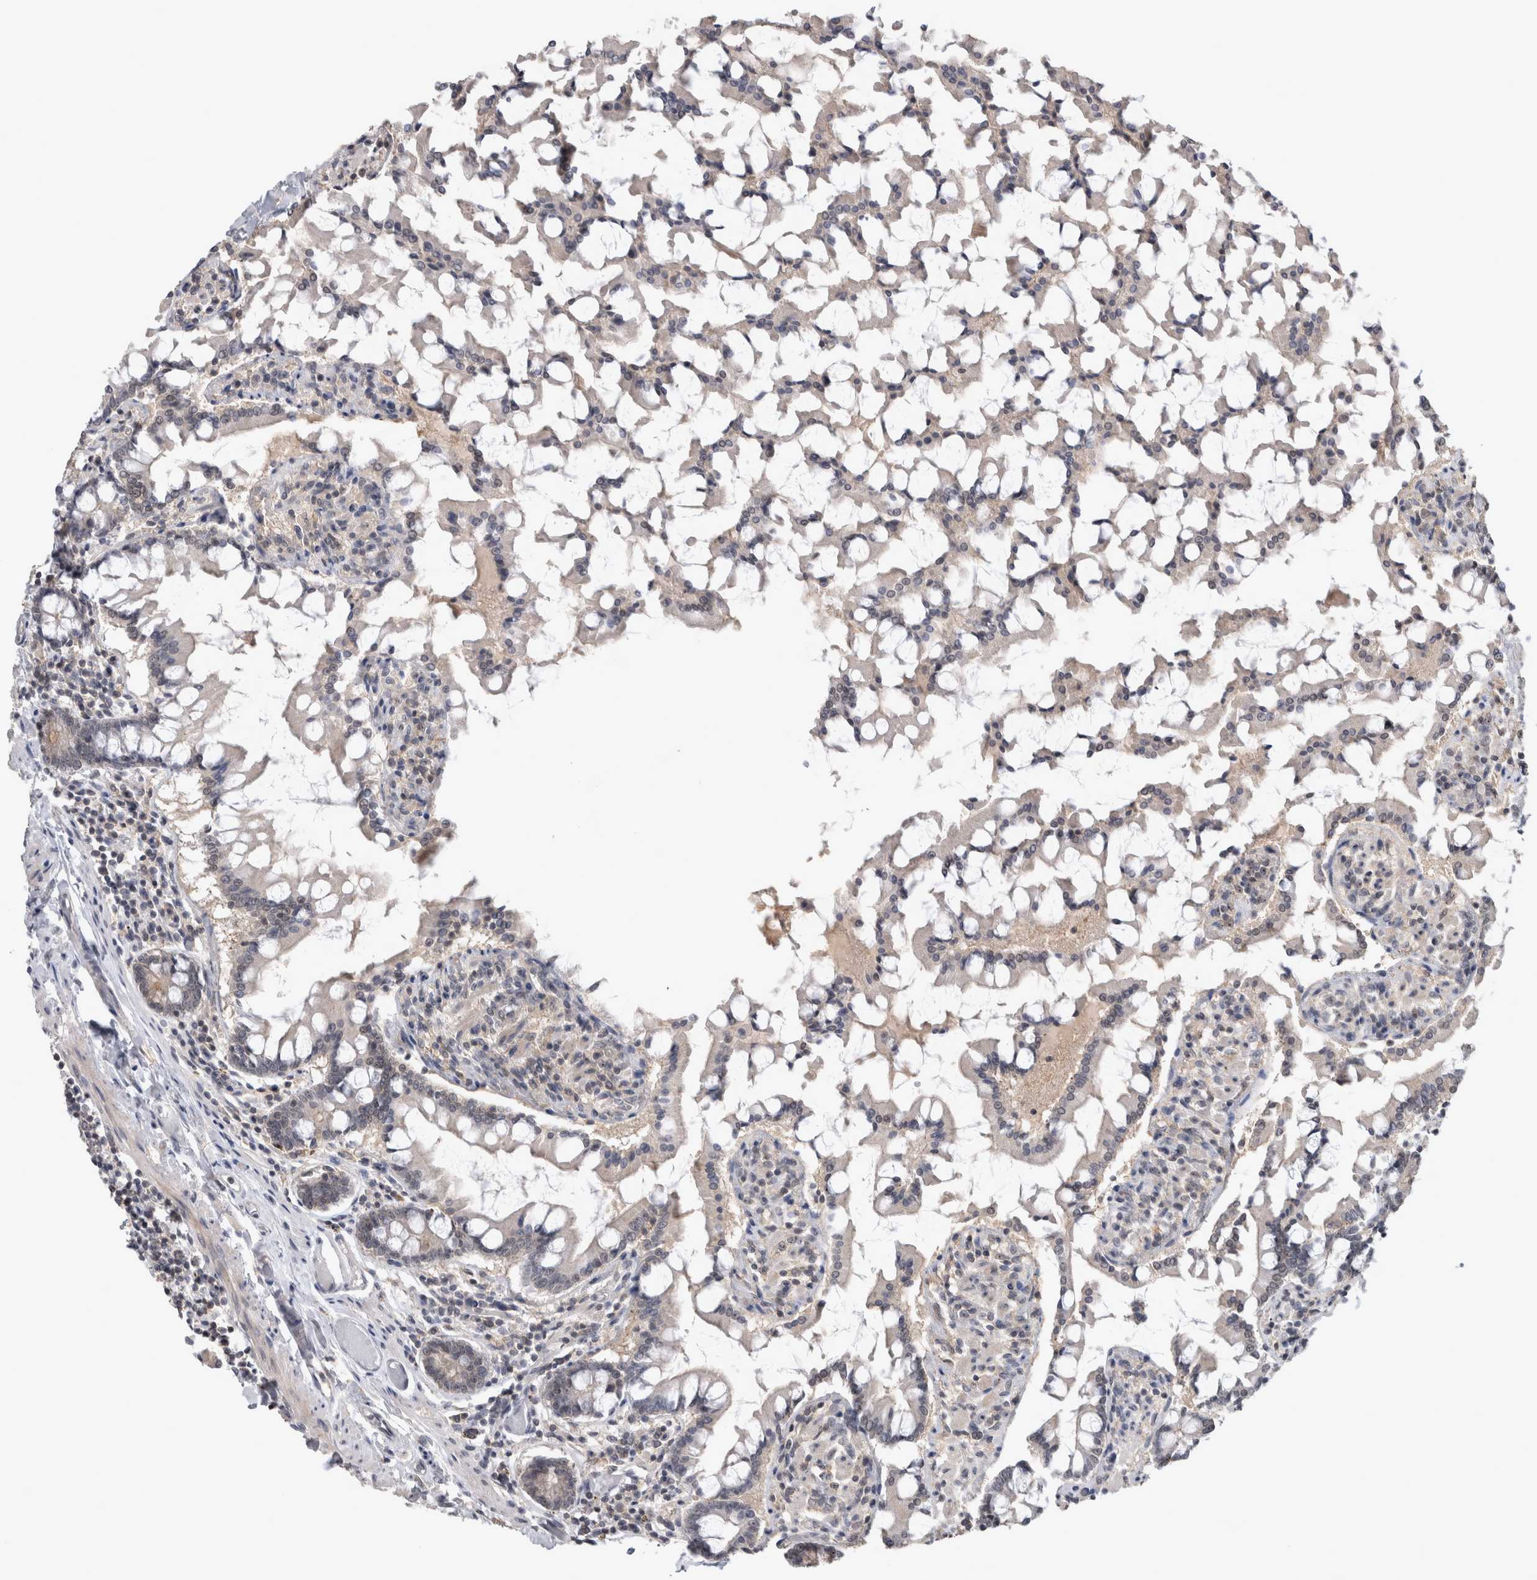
{"staining": {"intensity": "weak", "quantity": "<25%", "location": "cytoplasmic/membranous,nuclear"}, "tissue": "small intestine", "cell_type": "Glandular cells", "image_type": "normal", "snomed": [{"axis": "morphology", "description": "Normal tissue, NOS"}, {"axis": "topography", "description": "Small intestine"}], "caption": "Micrograph shows no significant protein expression in glandular cells of benign small intestine.", "gene": "RBM28", "patient": {"sex": "male", "age": 41}}